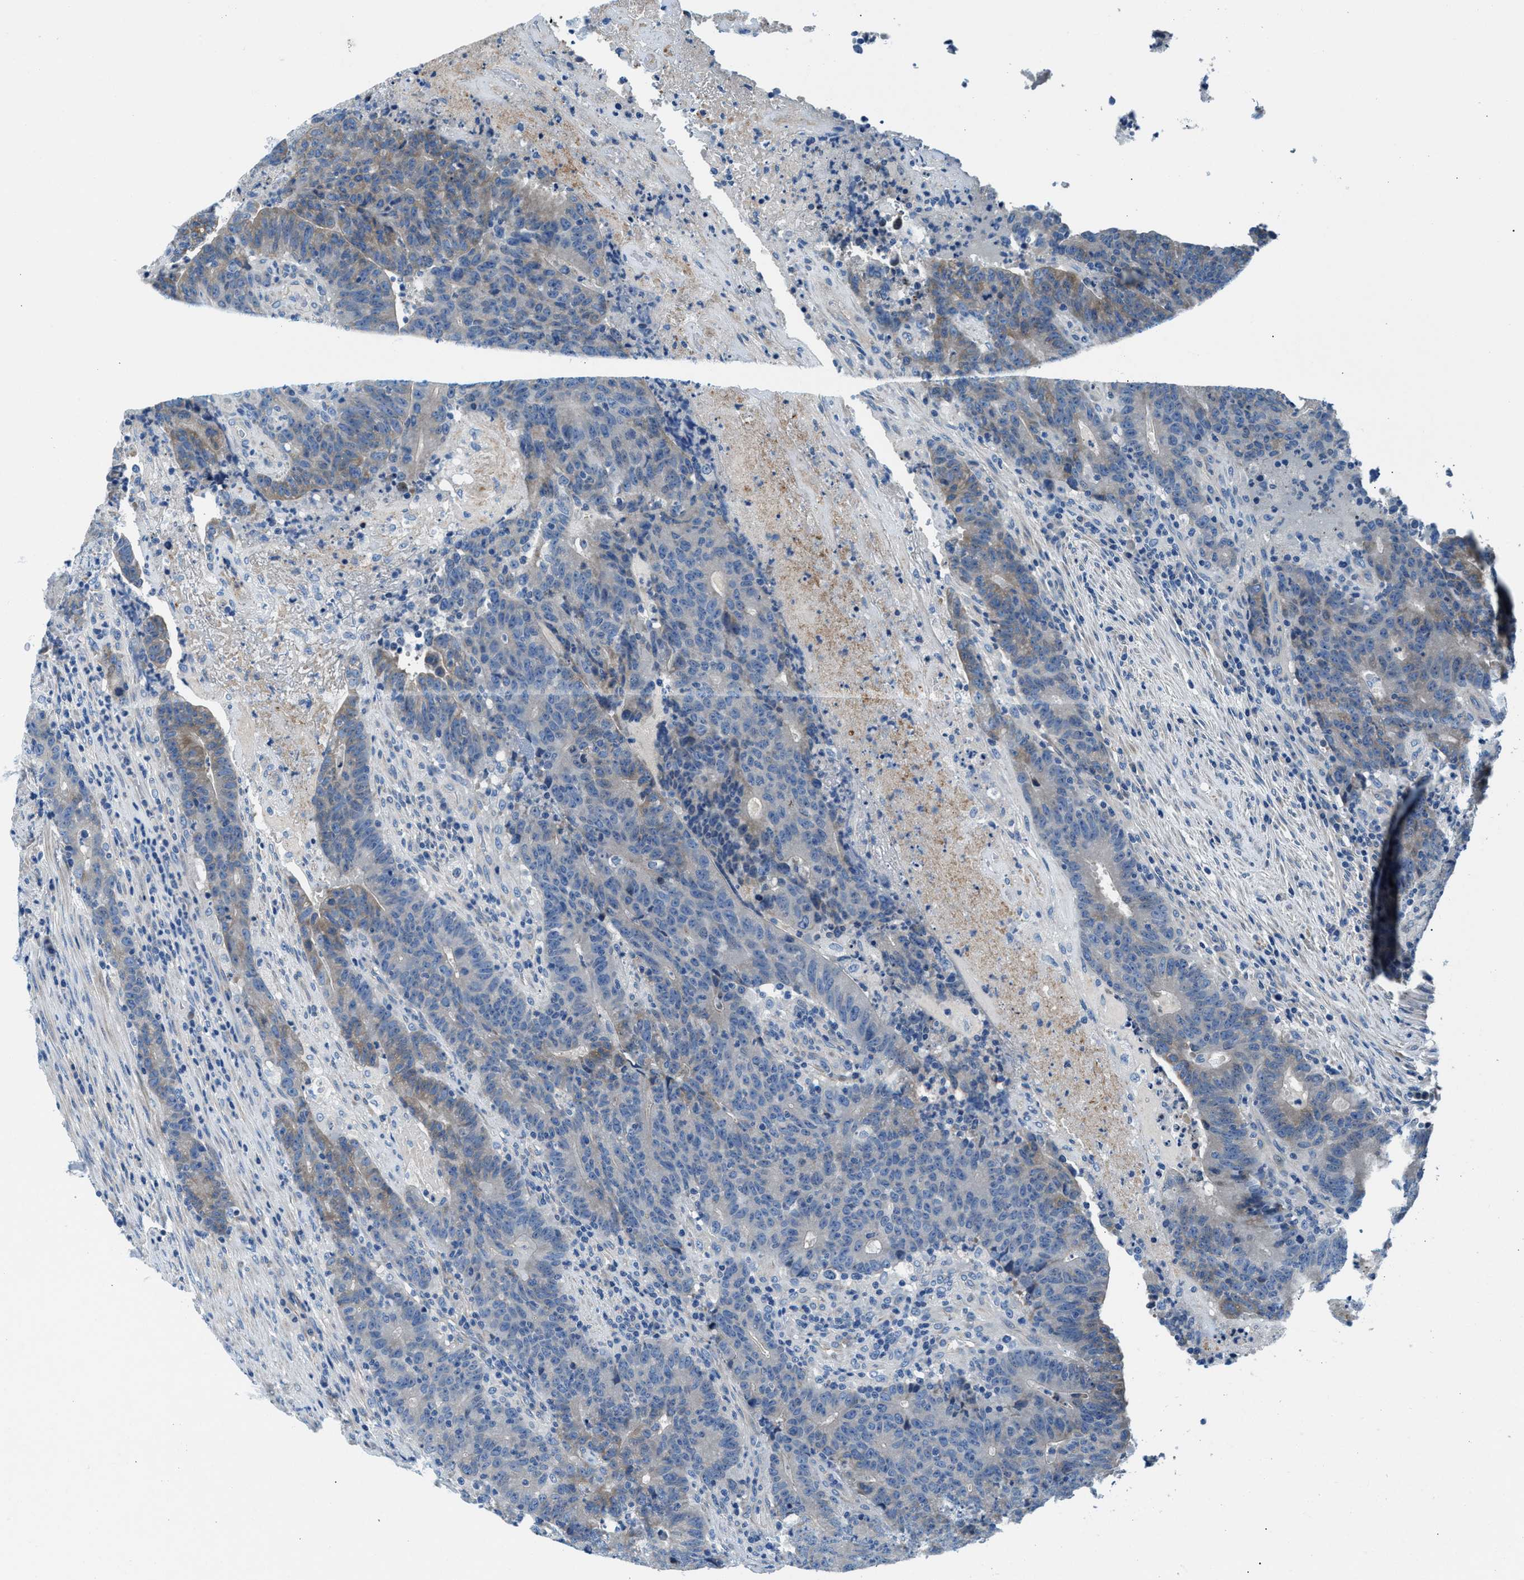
{"staining": {"intensity": "moderate", "quantity": "<25%", "location": "cytoplasmic/membranous"}, "tissue": "colorectal cancer", "cell_type": "Tumor cells", "image_type": "cancer", "snomed": [{"axis": "morphology", "description": "Normal tissue, NOS"}, {"axis": "morphology", "description": "Adenocarcinoma, NOS"}, {"axis": "topography", "description": "Colon"}], "caption": "A brown stain labels moderate cytoplasmic/membranous staining of a protein in human colorectal cancer (adenocarcinoma) tumor cells.", "gene": "CDRT4", "patient": {"sex": "female", "age": 75}}